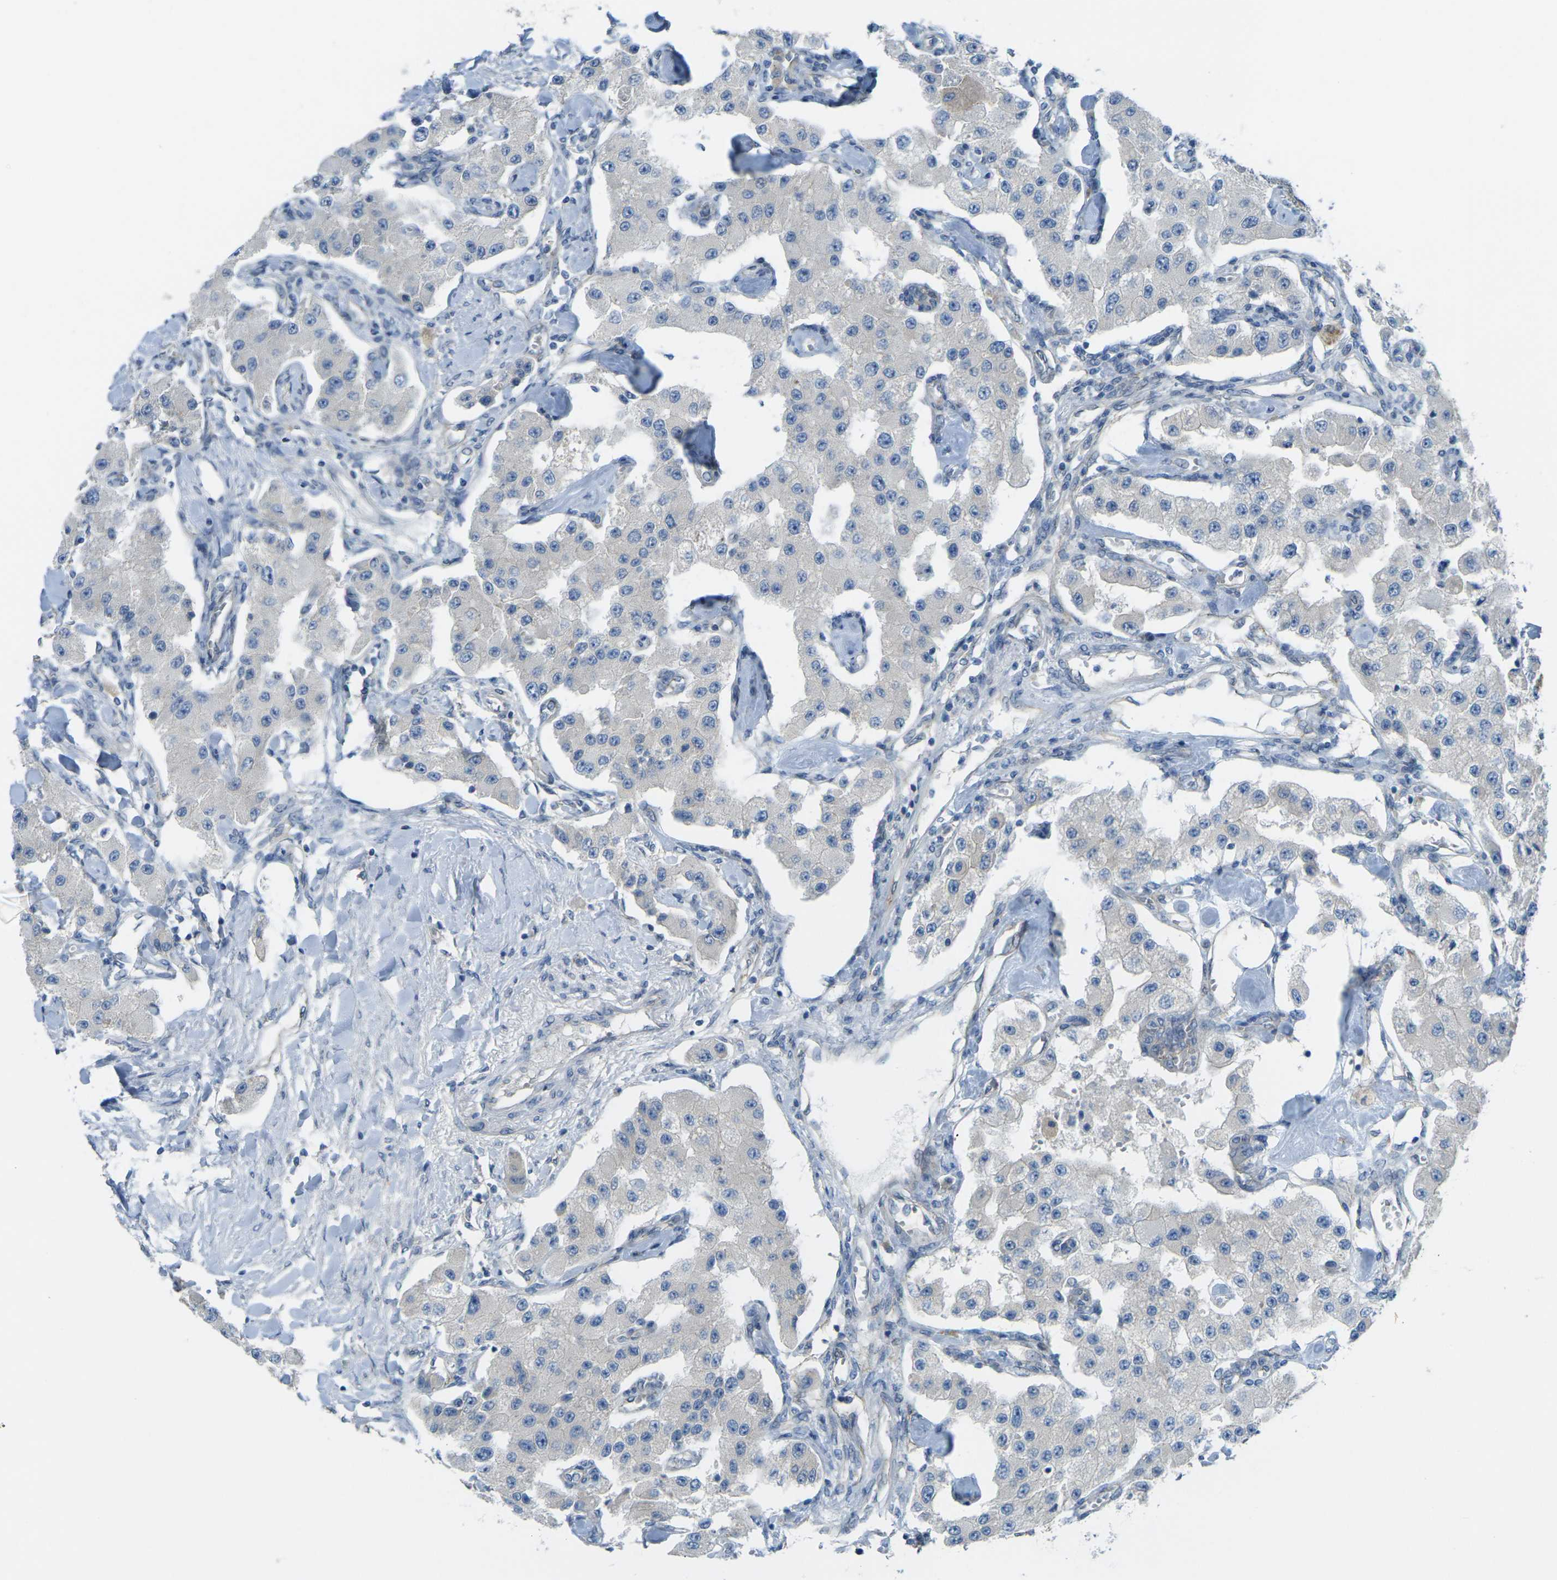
{"staining": {"intensity": "negative", "quantity": "none", "location": "none"}, "tissue": "carcinoid", "cell_type": "Tumor cells", "image_type": "cancer", "snomed": [{"axis": "morphology", "description": "Carcinoid, malignant, NOS"}, {"axis": "topography", "description": "Pancreas"}], "caption": "An immunohistochemistry (IHC) histopathology image of carcinoid (malignant) is shown. There is no staining in tumor cells of carcinoid (malignant).", "gene": "RHBDD1", "patient": {"sex": "male", "age": 41}}